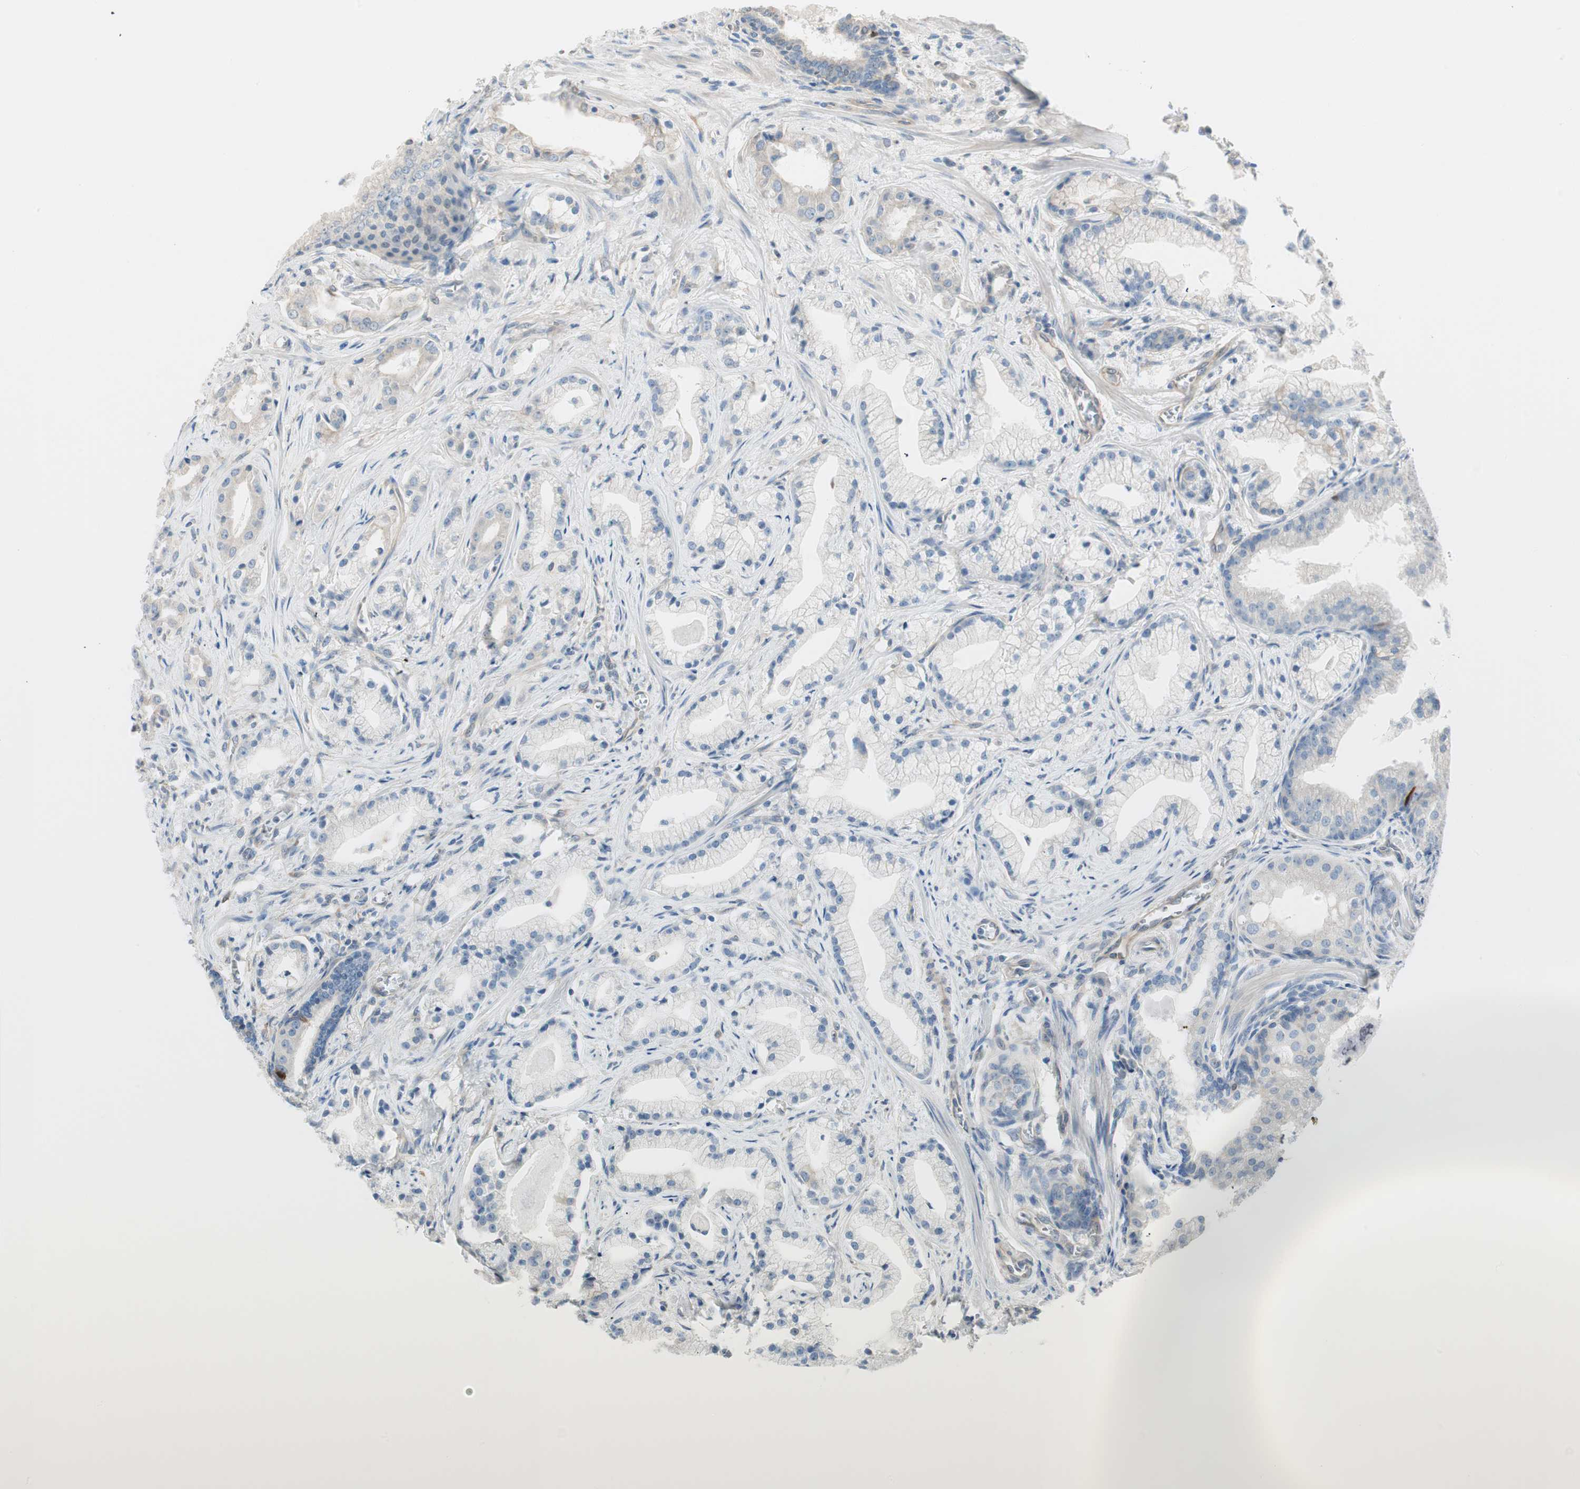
{"staining": {"intensity": "negative", "quantity": "none", "location": "none"}, "tissue": "prostate cancer", "cell_type": "Tumor cells", "image_type": "cancer", "snomed": [{"axis": "morphology", "description": "Adenocarcinoma, Low grade"}, {"axis": "topography", "description": "Prostate"}], "caption": "Tumor cells show no significant protein expression in prostate cancer.", "gene": "CDK3", "patient": {"sex": "male", "age": 59}}